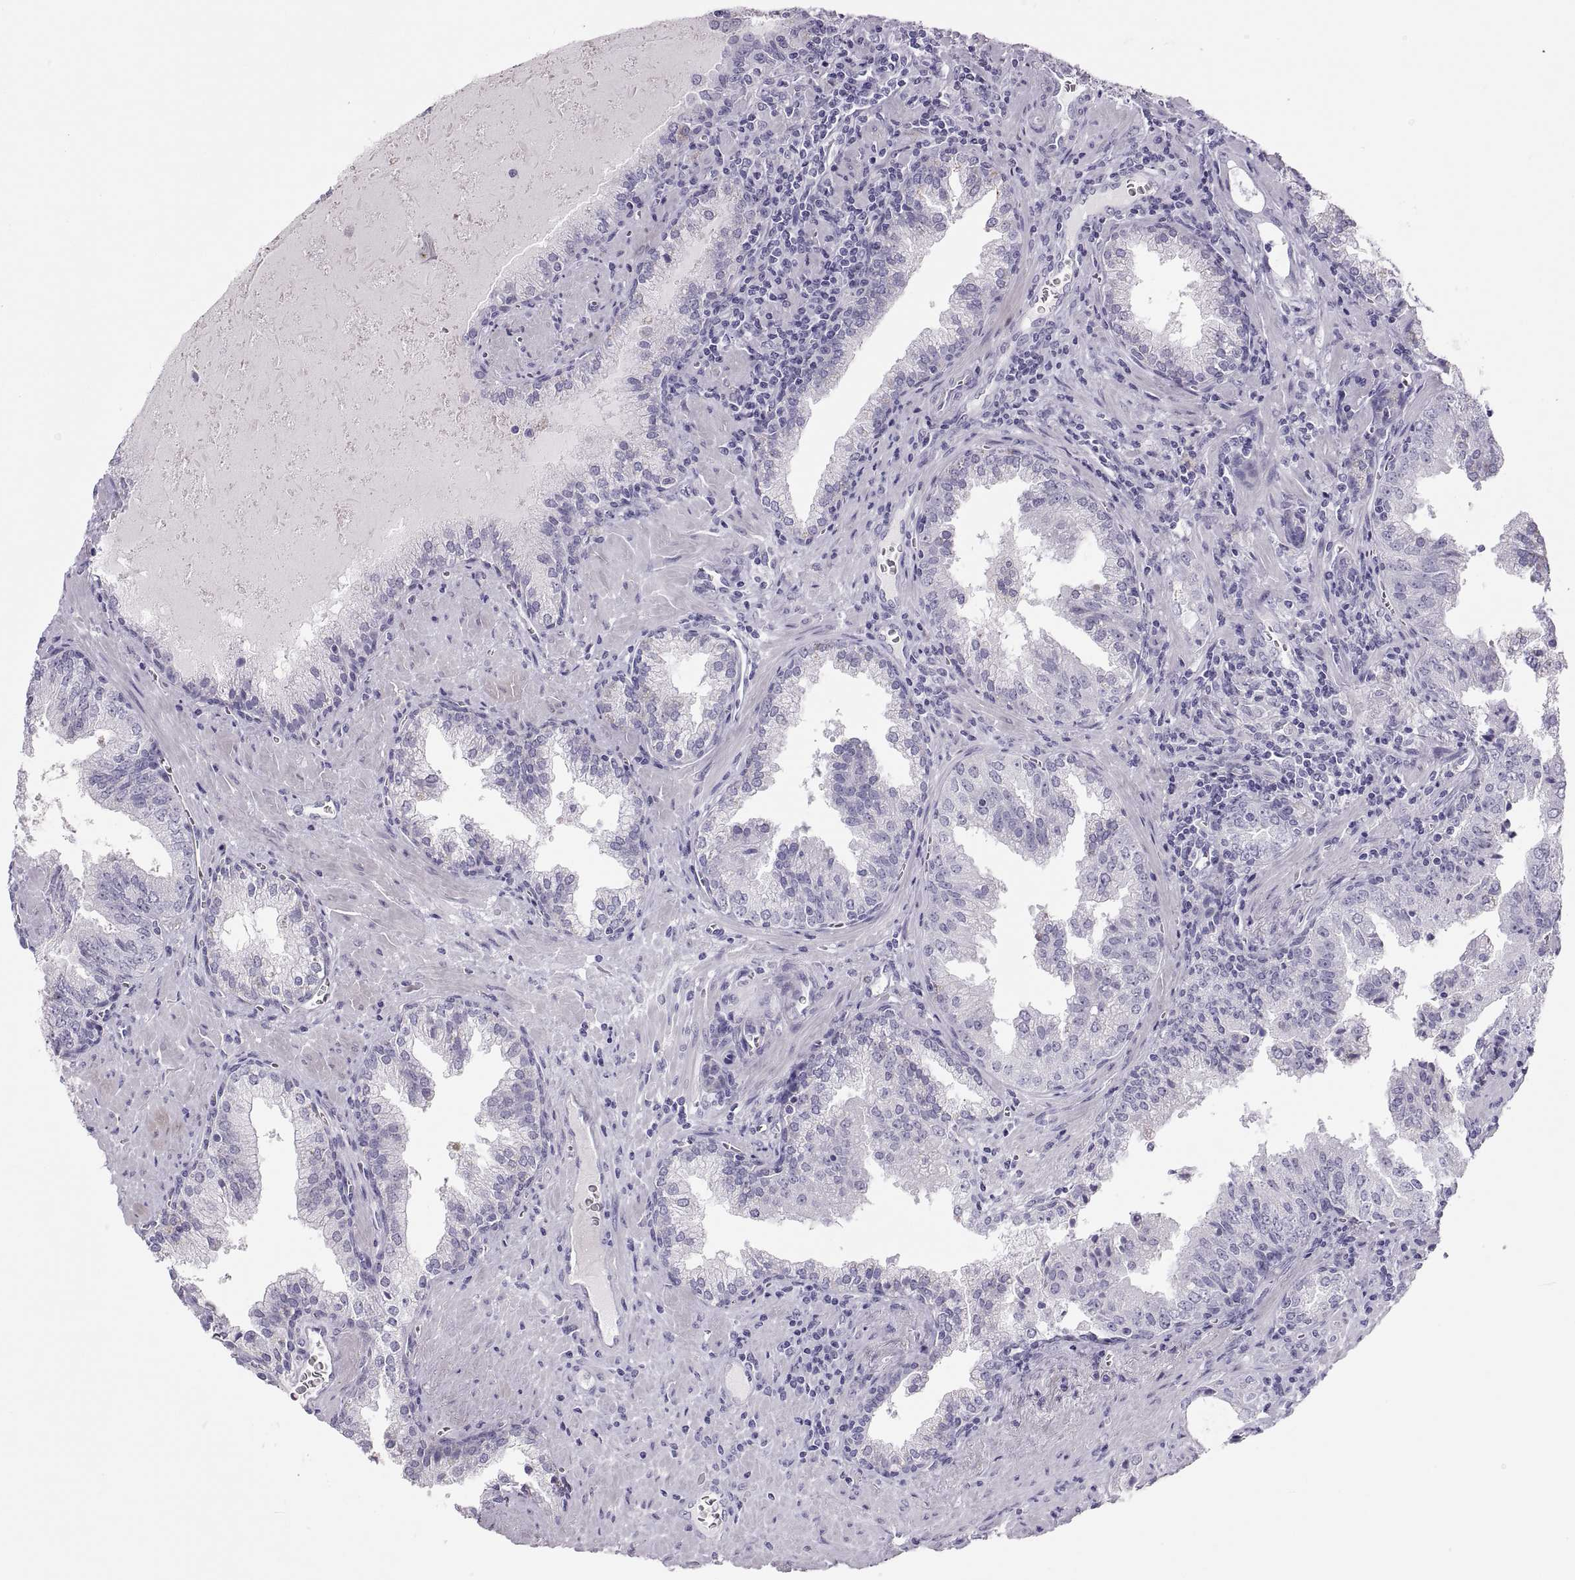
{"staining": {"intensity": "negative", "quantity": "none", "location": "none"}, "tissue": "prostate cancer", "cell_type": "Tumor cells", "image_type": "cancer", "snomed": [{"axis": "morphology", "description": "Adenocarcinoma, High grade"}, {"axis": "topography", "description": "Prostate"}], "caption": "This is an immunohistochemistry (IHC) photomicrograph of prostate cancer. There is no staining in tumor cells.", "gene": "SEMG1", "patient": {"sex": "male", "age": 68}}